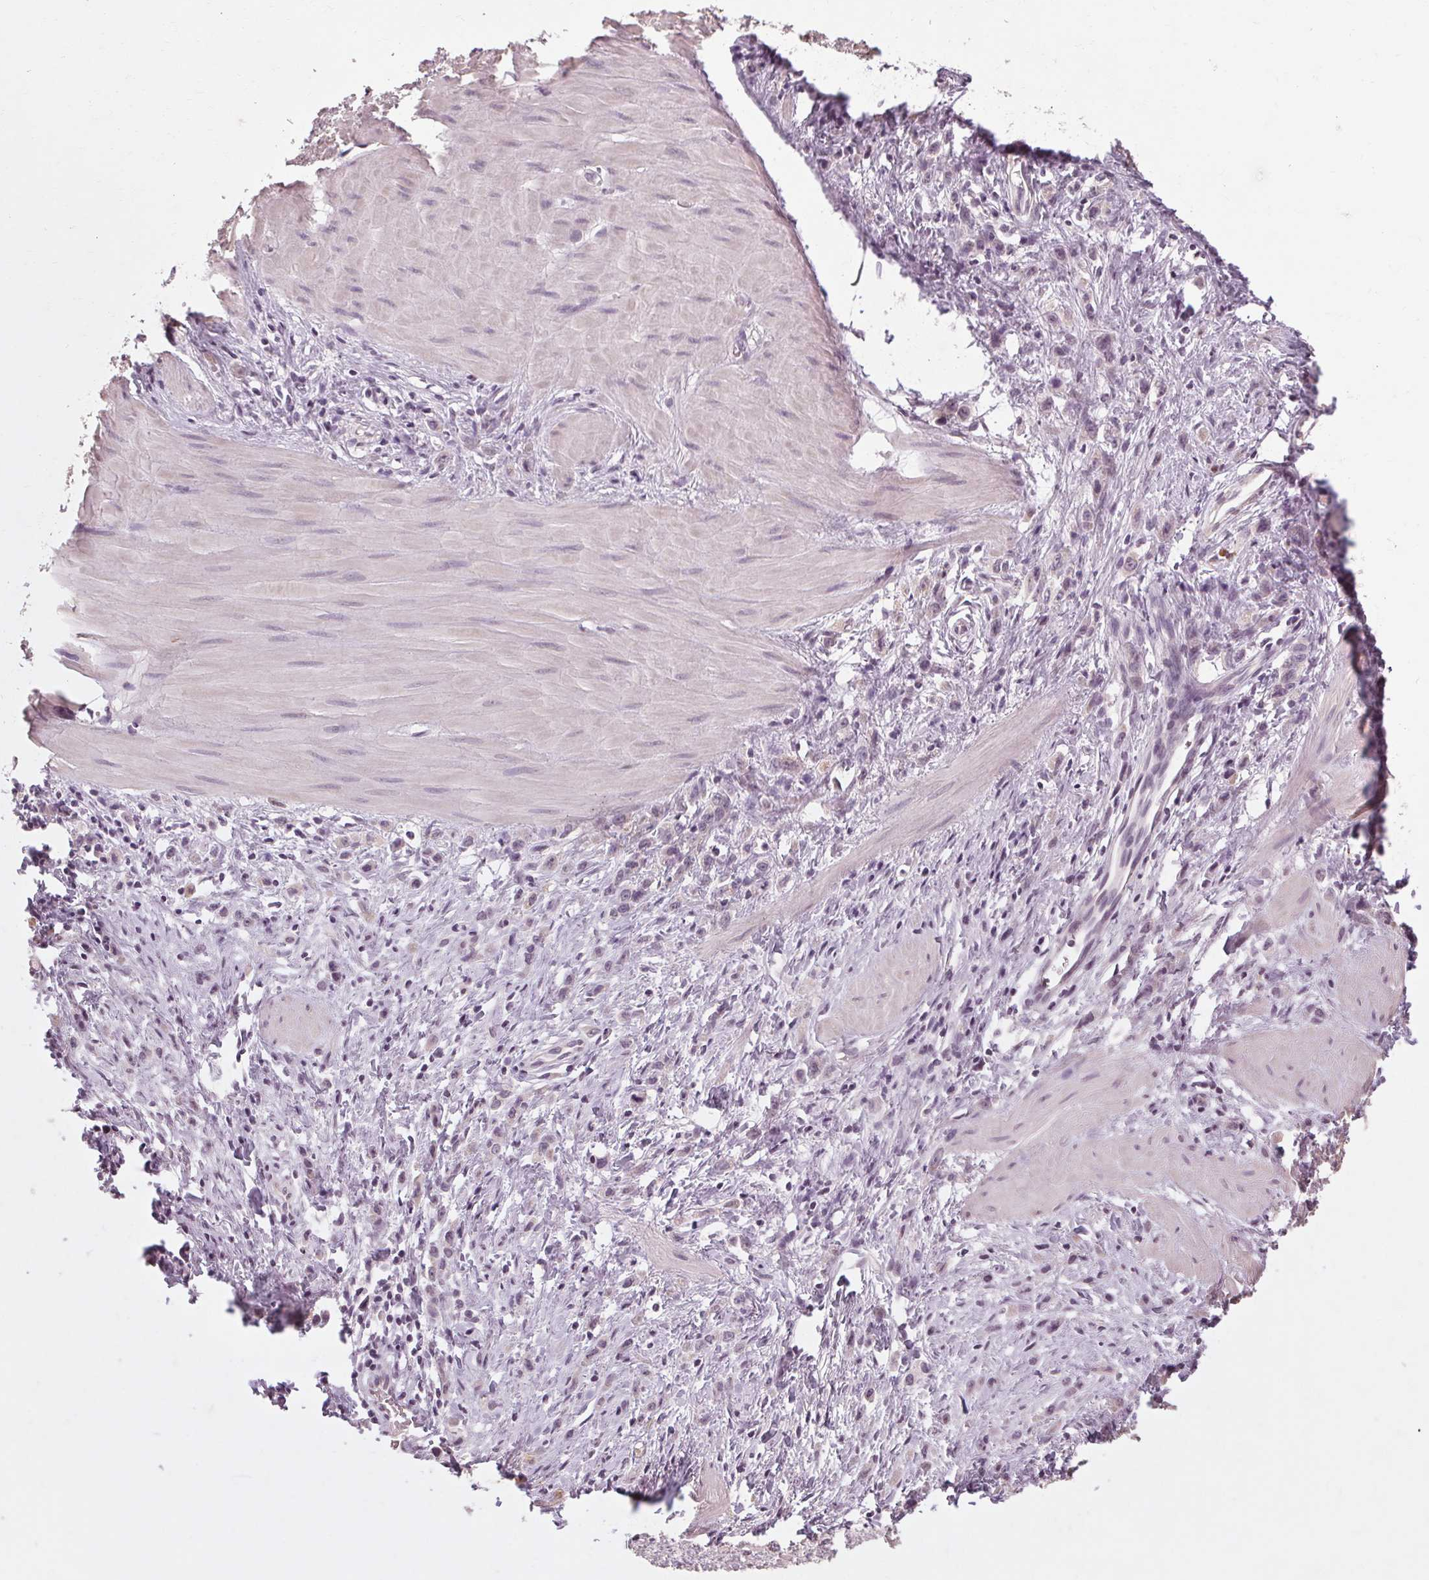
{"staining": {"intensity": "negative", "quantity": "none", "location": "none"}, "tissue": "stomach cancer", "cell_type": "Tumor cells", "image_type": "cancer", "snomed": [{"axis": "morphology", "description": "Adenocarcinoma, NOS"}, {"axis": "topography", "description": "Stomach"}], "caption": "Immunohistochemistry of stomach cancer exhibits no staining in tumor cells. (DAB immunohistochemistry (IHC) visualized using brightfield microscopy, high magnification).", "gene": "POMC", "patient": {"sex": "male", "age": 47}}